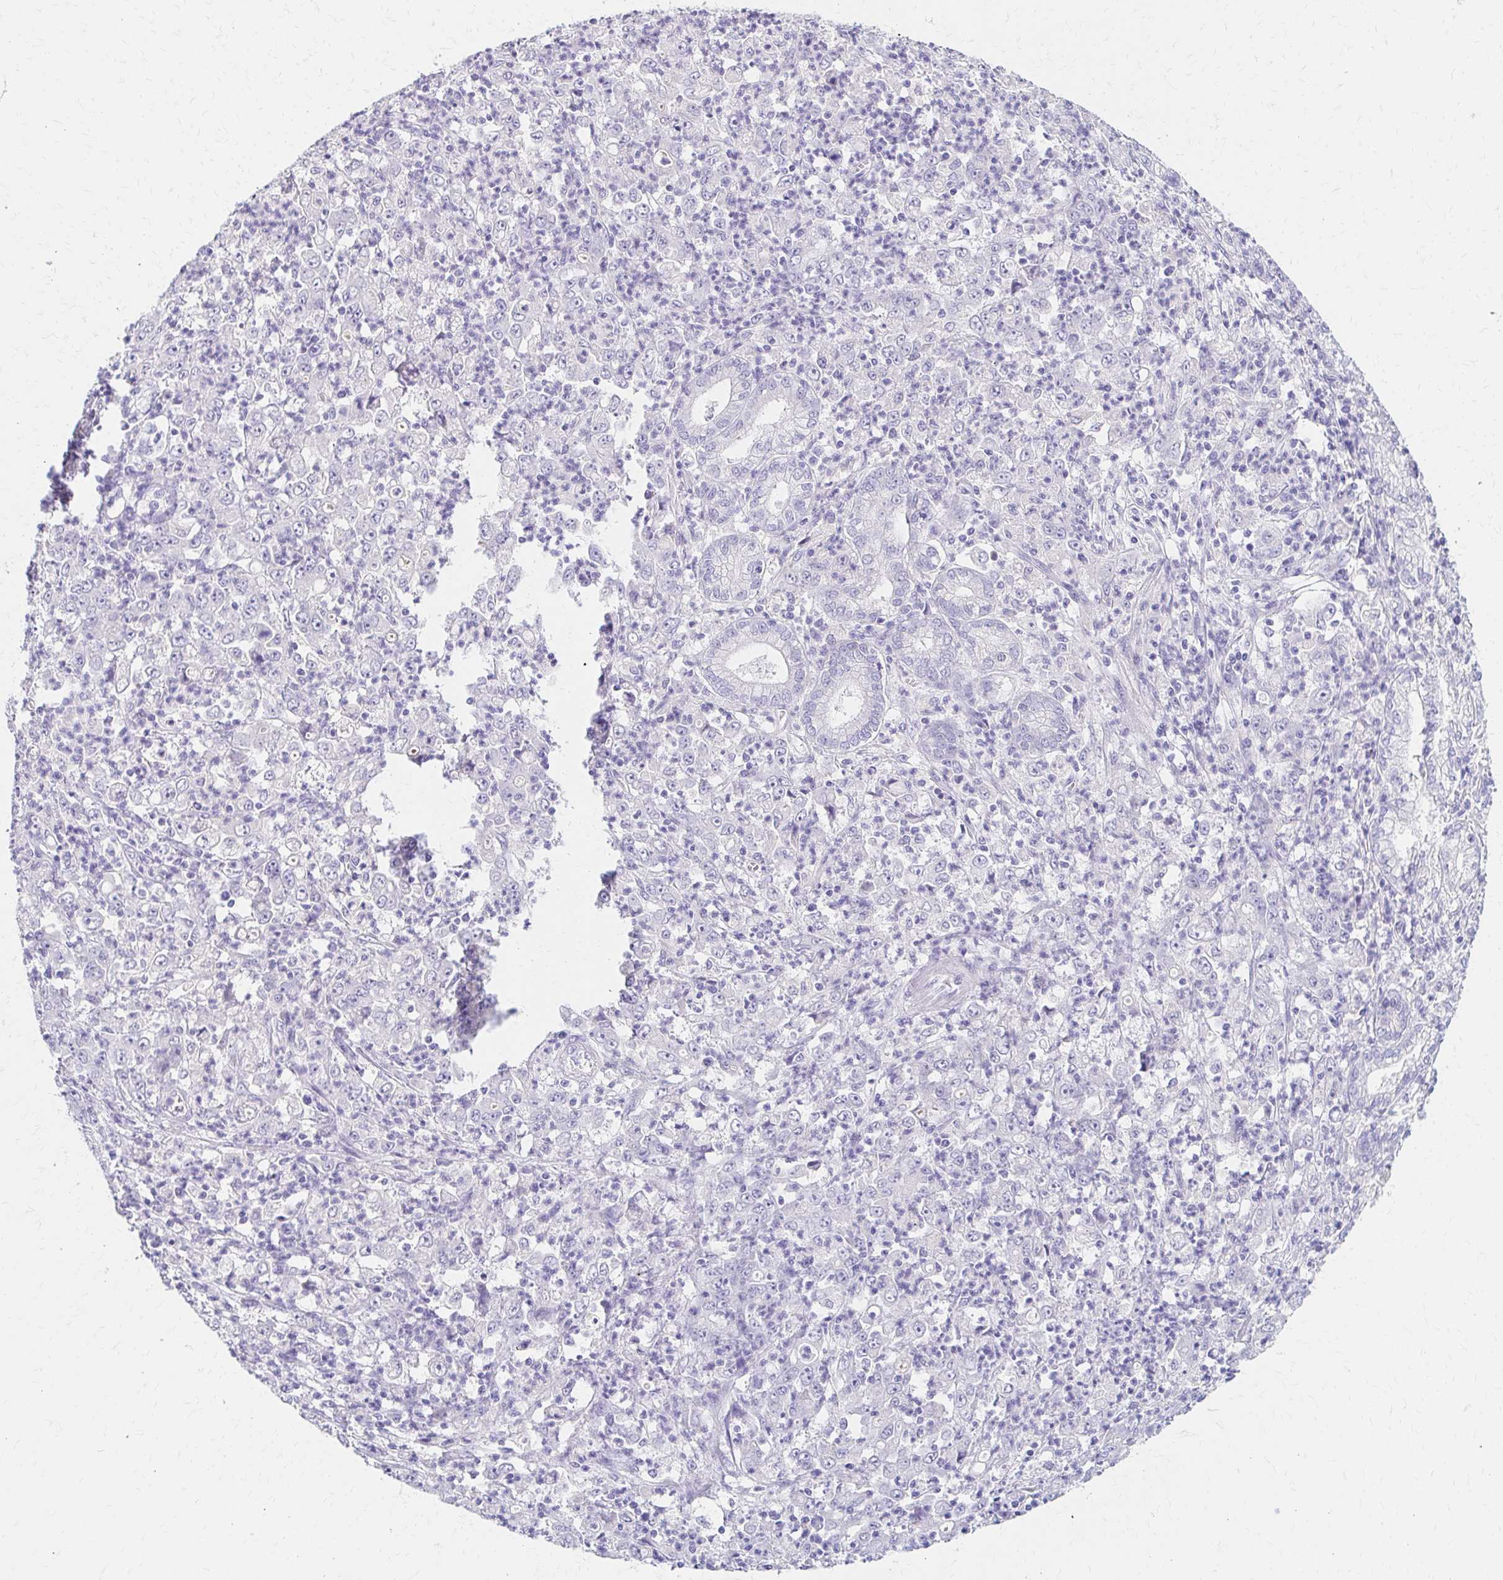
{"staining": {"intensity": "negative", "quantity": "none", "location": "none"}, "tissue": "stomach cancer", "cell_type": "Tumor cells", "image_type": "cancer", "snomed": [{"axis": "morphology", "description": "Adenocarcinoma, NOS"}, {"axis": "topography", "description": "Stomach, lower"}], "caption": "IHC of human adenocarcinoma (stomach) reveals no expression in tumor cells.", "gene": "AZGP1", "patient": {"sex": "female", "age": 71}}